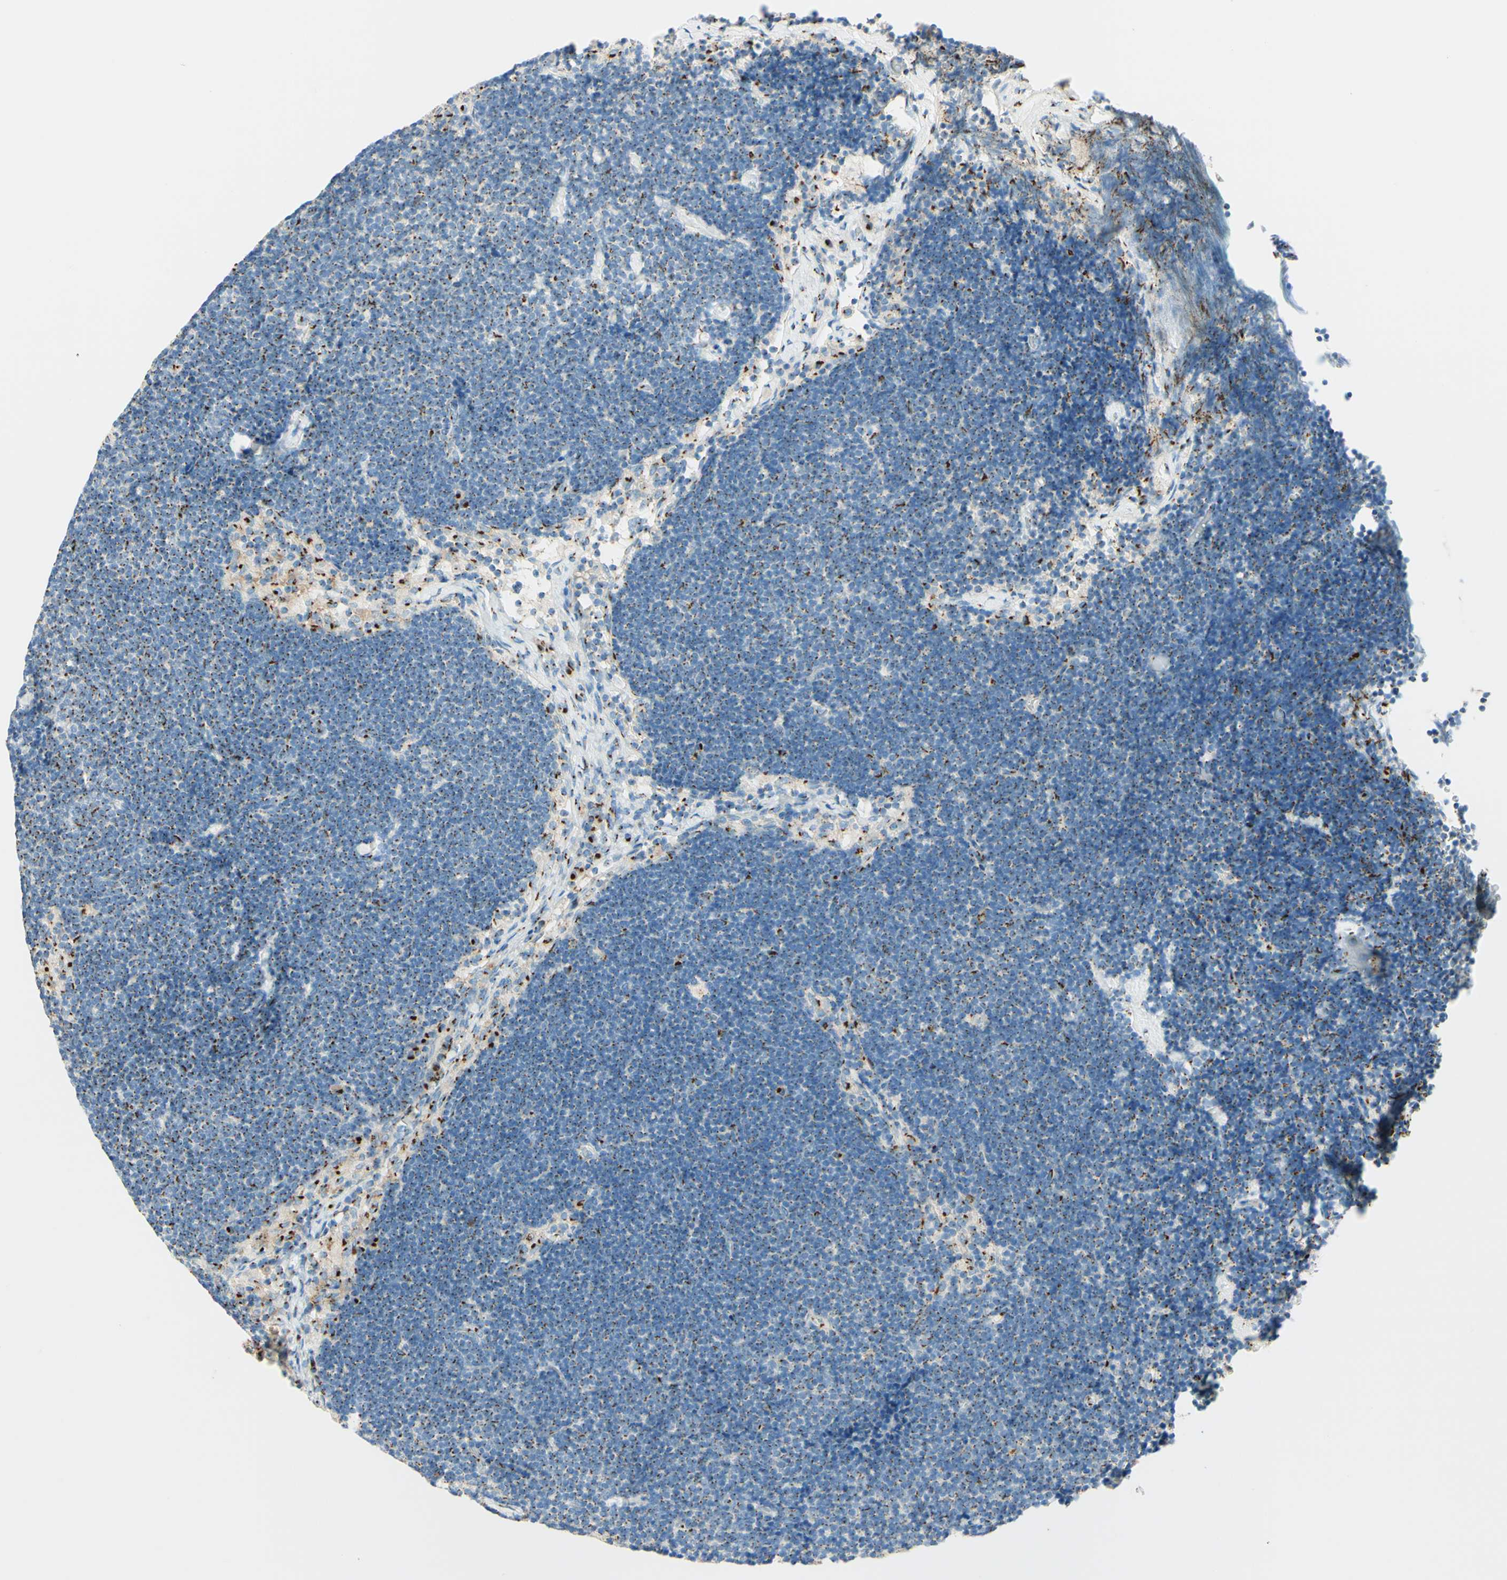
{"staining": {"intensity": "strong", "quantity": ">75%", "location": "cytoplasmic/membranous"}, "tissue": "lymph node", "cell_type": "Germinal center cells", "image_type": "normal", "snomed": [{"axis": "morphology", "description": "Normal tissue, NOS"}, {"axis": "topography", "description": "Lymph node"}], "caption": "Immunohistochemical staining of benign human lymph node shows strong cytoplasmic/membranous protein expression in approximately >75% of germinal center cells.", "gene": "GOLGB1", "patient": {"sex": "male", "age": 63}}